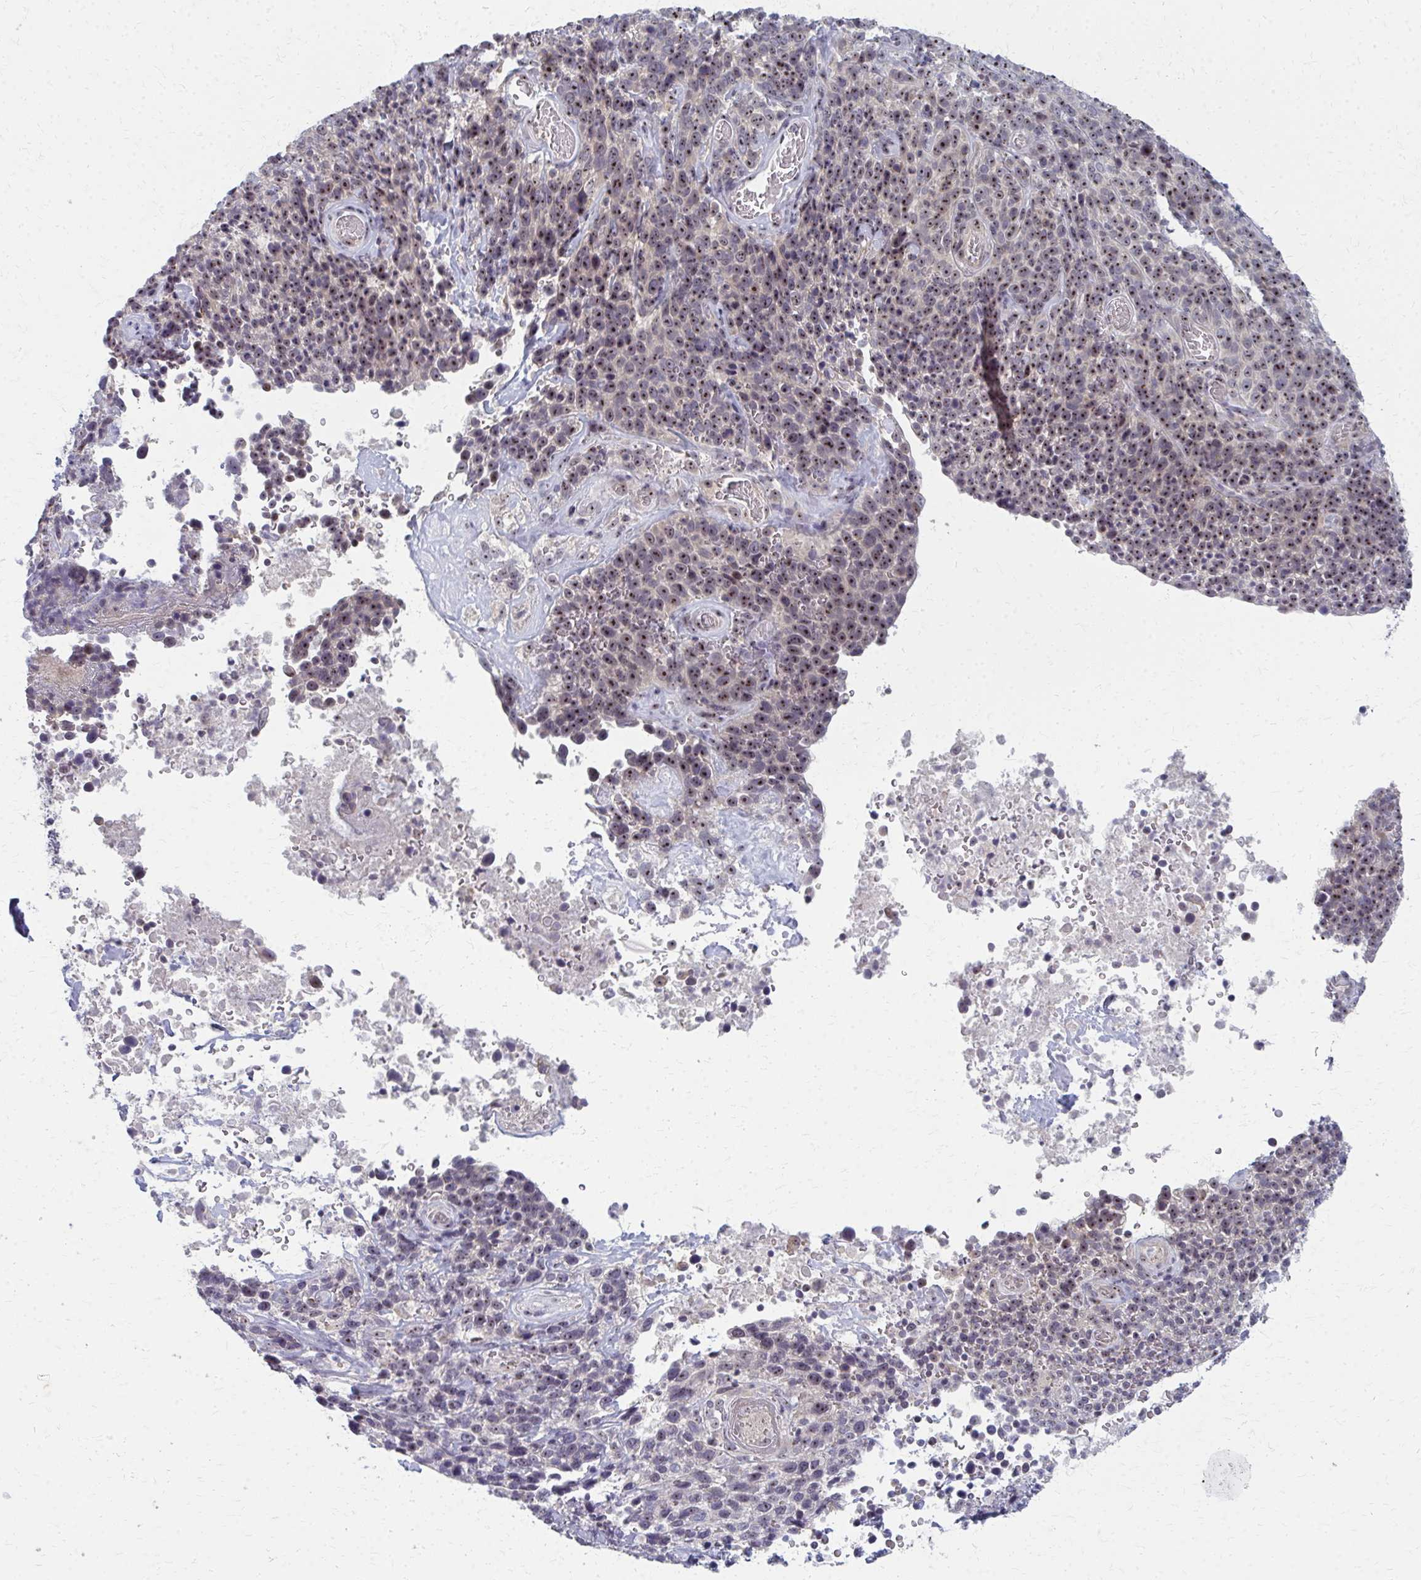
{"staining": {"intensity": "moderate", "quantity": ">75%", "location": "nuclear"}, "tissue": "cervical cancer", "cell_type": "Tumor cells", "image_type": "cancer", "snomed": [{"axis": "morphology", "description": "Squamous cell carcinoma, NOS"}, {"axis": "topography", "description": "Cervix"}], "caption": "Brown immunohistochemical staining in squamous cell carcinoma (cervical) exhibits moderate nuclear staining in approximately >75% of tumor cells.", "gene": "NUDT16", "patient": {"sex": "female", "age": 46}}